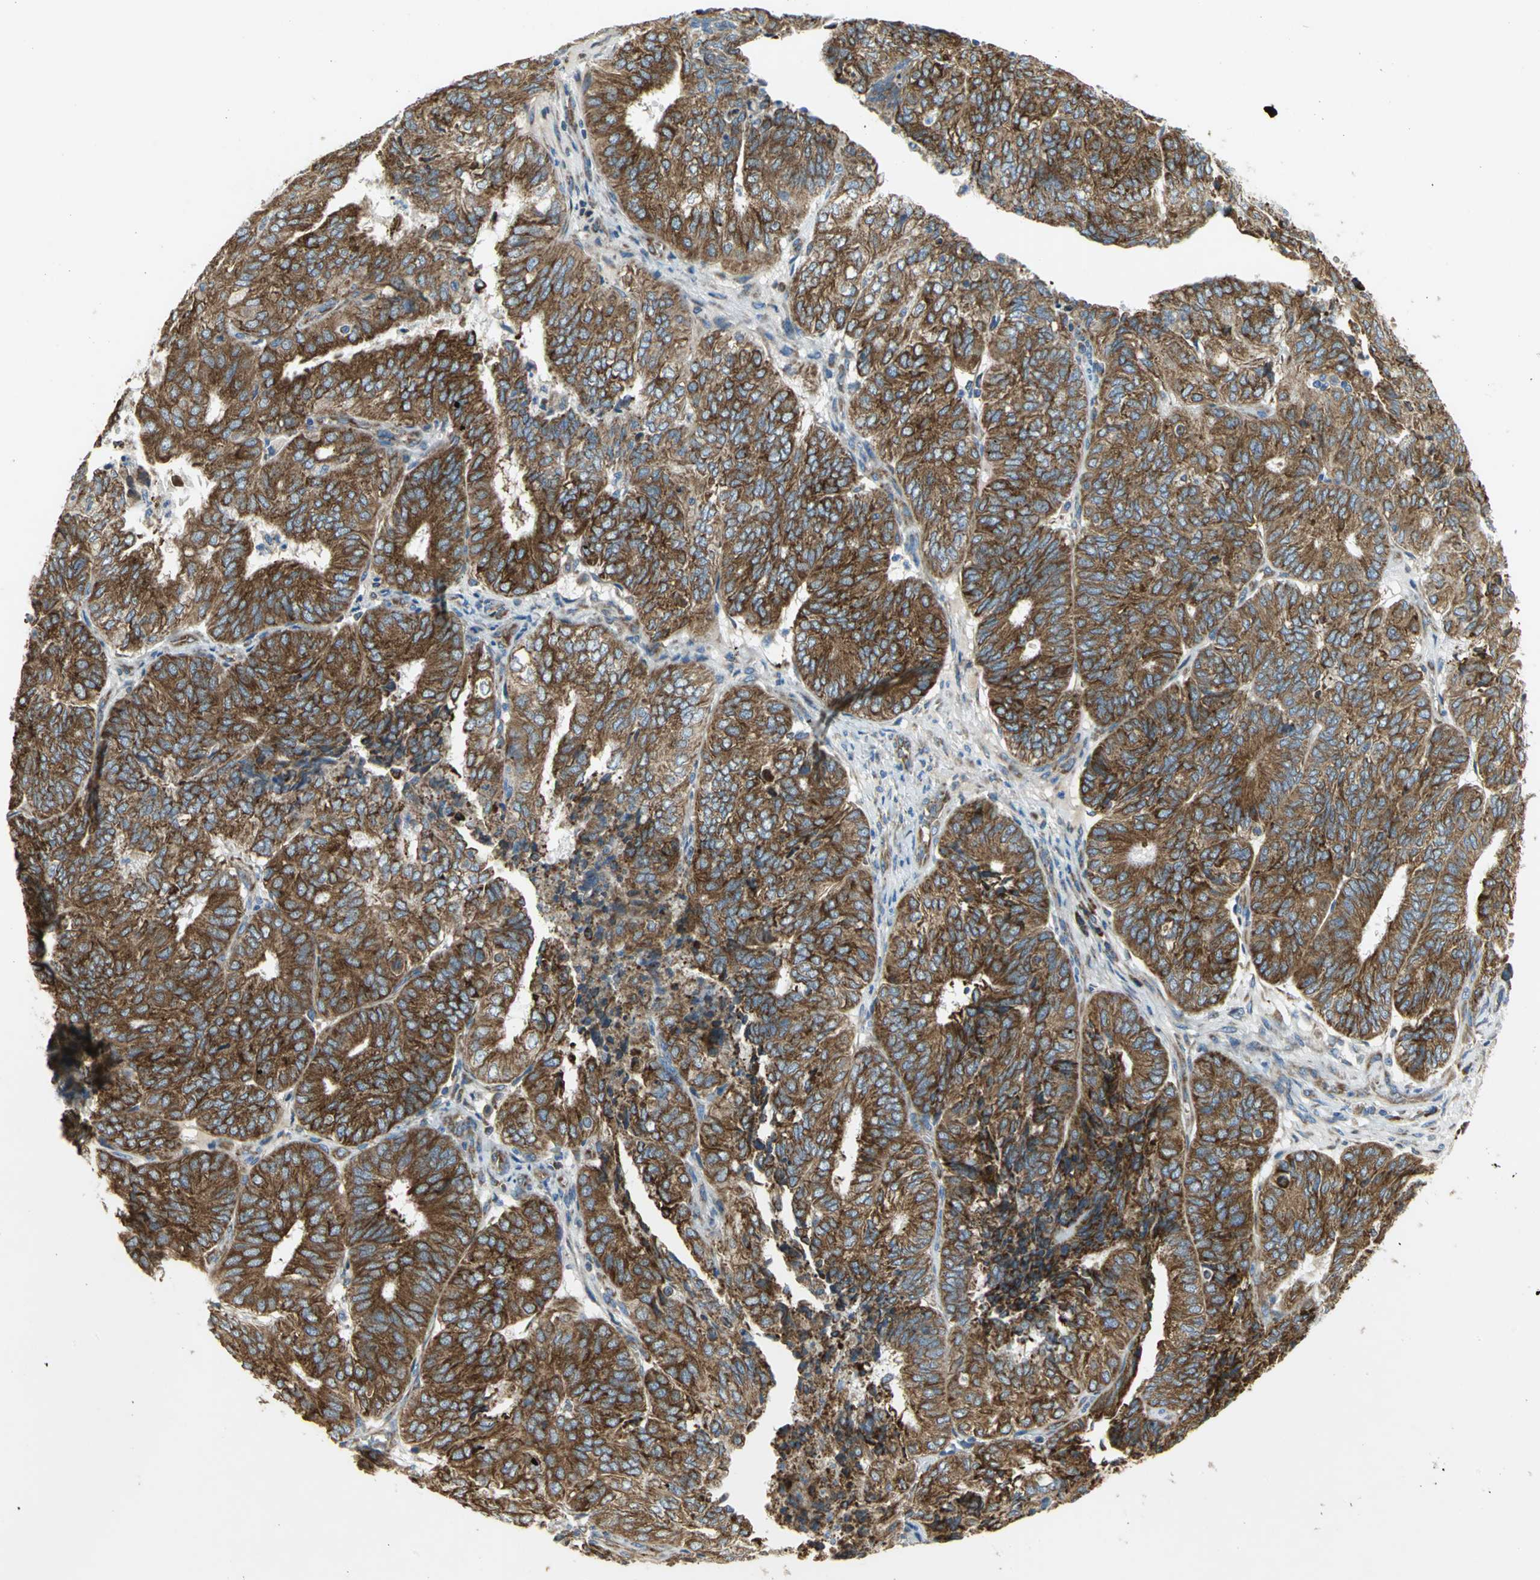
{"staining": {"intensity": "strong", "quantity": ">75%", "location": "cytoplasmic/membranous"}, "tissue": "endometrial cancer", "cell_type": "Tumor cells", "image_type": "cancer", "snomed": [{"axis": "morphology", "description": "Adenocarcinoma, NOS"}, {"axis": "topography", "description": "Uterus"}], "caption": "Immunohistochemical staining of endometrial cancer (adenocarcinoma) displays high levels of strong cytoplasmic/membranous protein expression in approximately >75% of tumor cells.", "gene": "TULP4", "patient": {"sex": "female", "age": 60}}